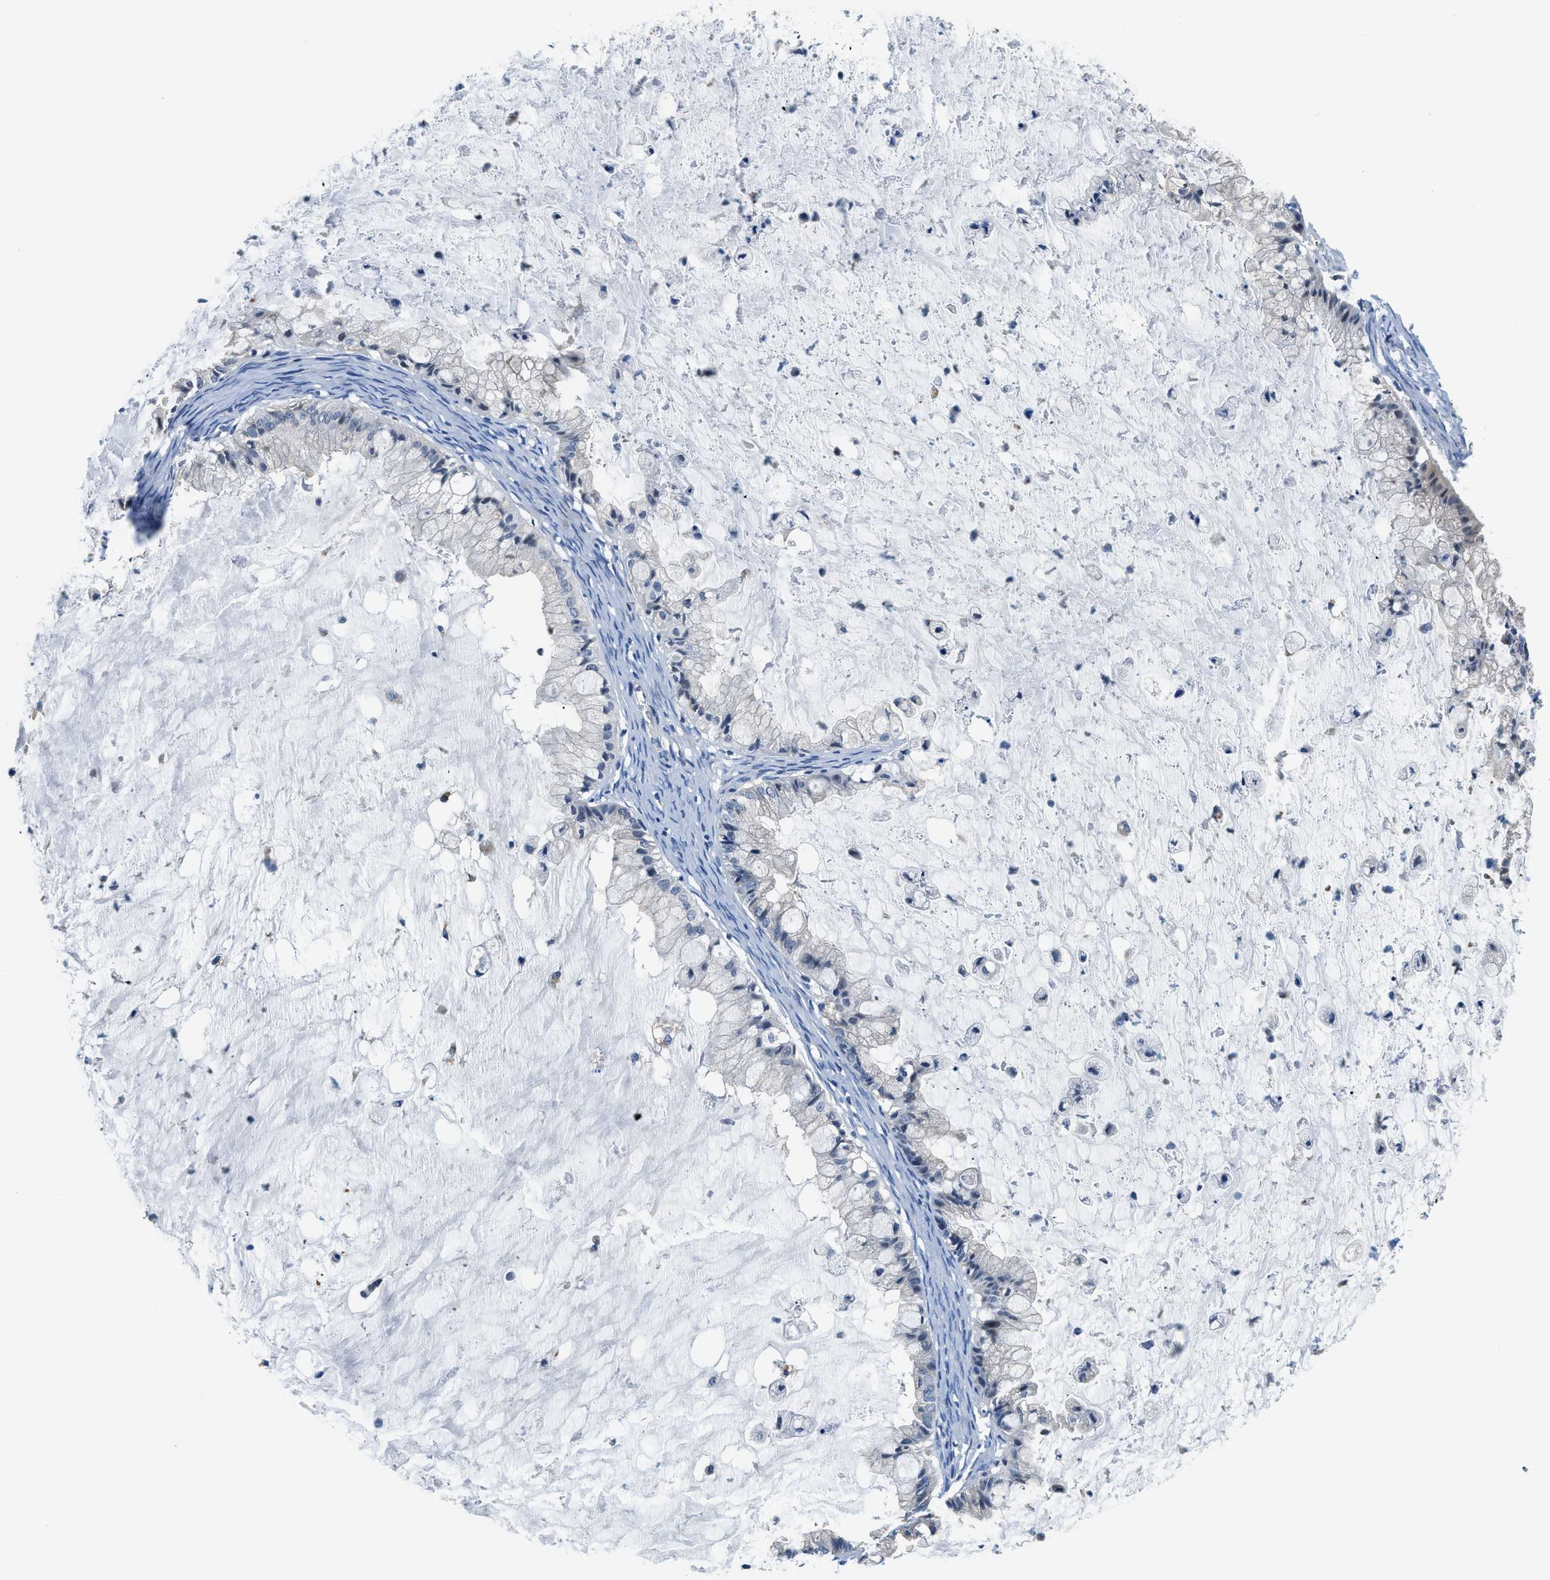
{"staining": {"intensity": "negative", "quantity": "none", "location": "none"}, "tissue": "ovarian cancer", "cell_type": "Tumor cells", "image_type": "cancer", "snomed": [{"axis": "morphology", "description": "Cystadenocarcinoma, mucinous, NOS"}, {"axis": "topography", "description": "Ovary"}], "caption": "High magnification brightfield microscopy of ovarian mucinous cystadenocarcinoma stained with DAB (3,3'-diaminobenzidine) (brown) and counterstained with hematoxylin (blue): tumor cells show no significant positivity.", "gene": "ADGRE3", "patient": {"sex": "female", "age": 57}}